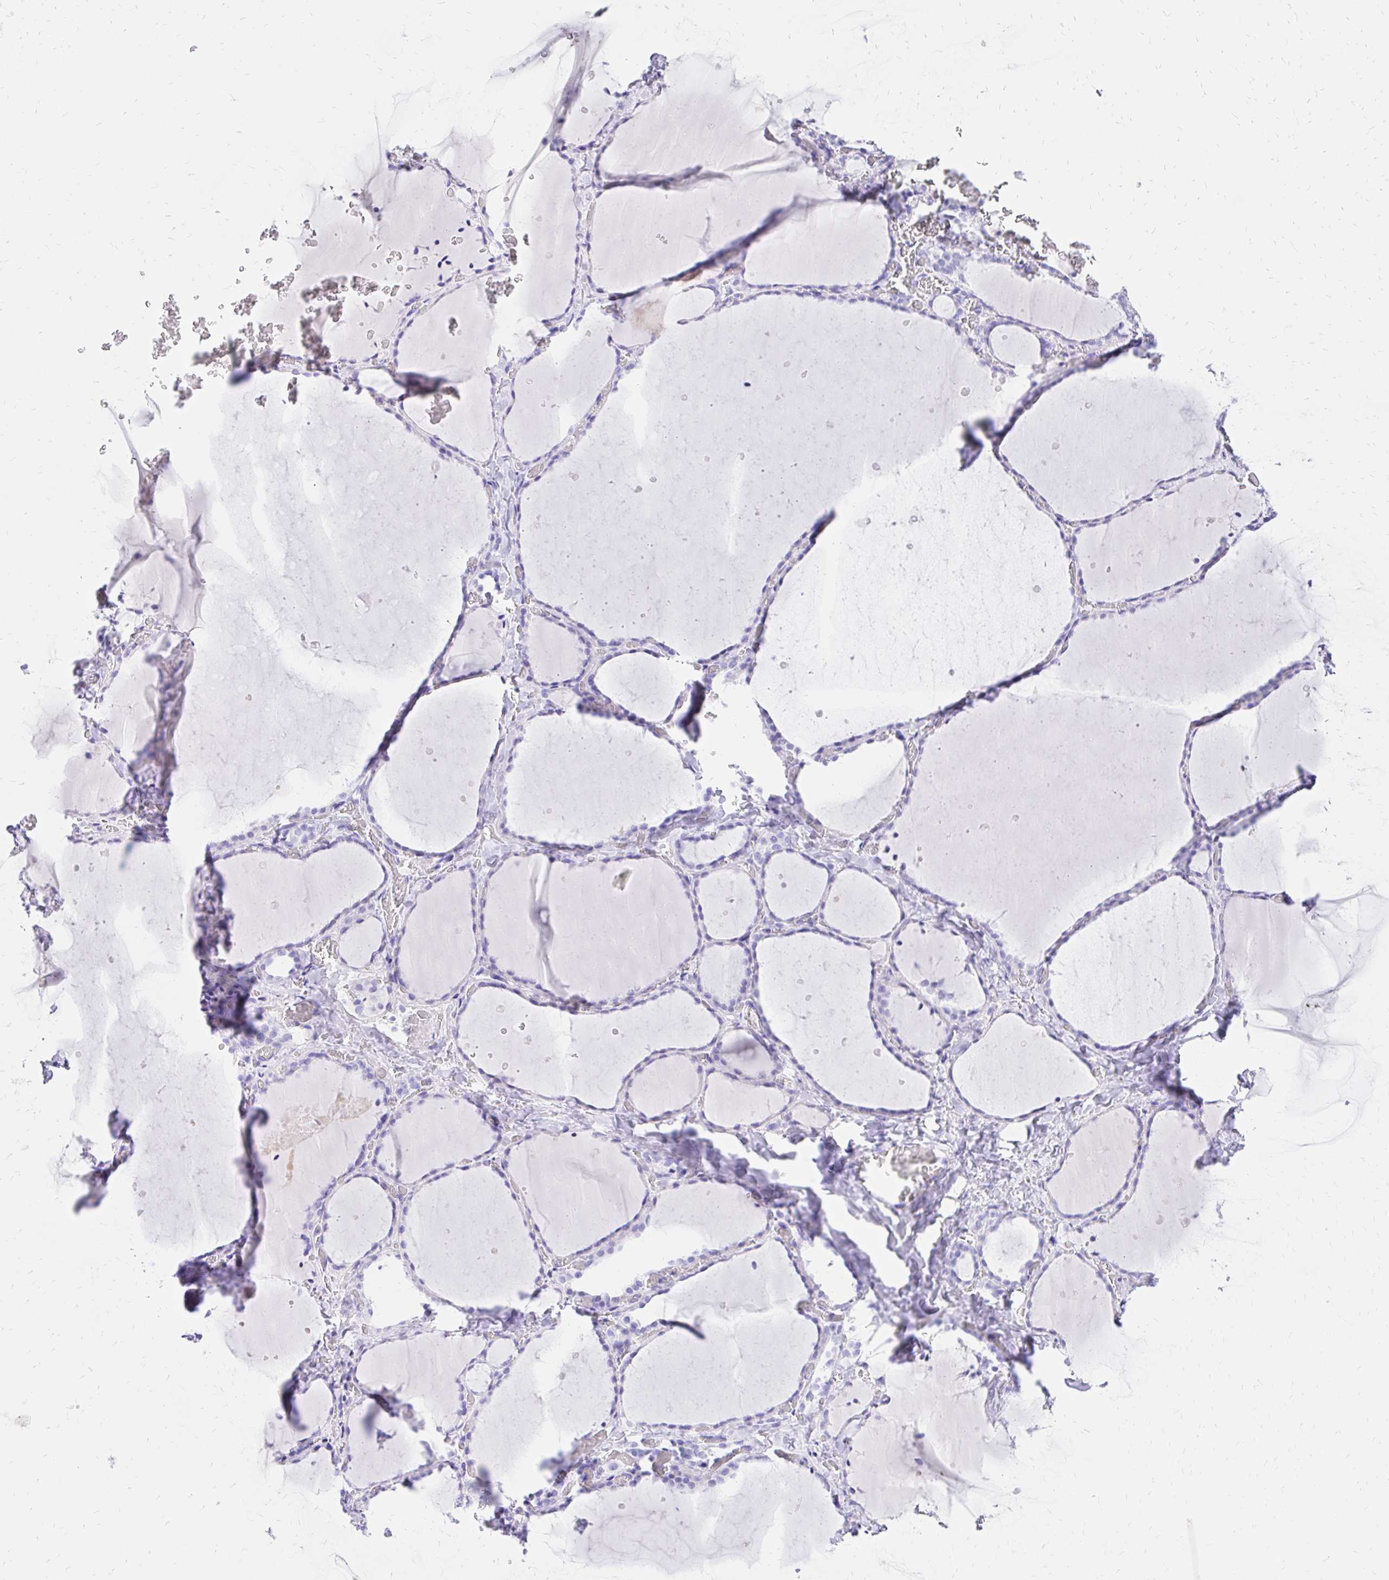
{"staining": {"intensity": "negative", "quantity": "none", "location": "none"}, "tissue": "thyroid gland", "cell_type": "Glandular cells", "image_type": "normal", "snomed": [{"axis": "morphology", "description": "Normal tissue, NOS"}, {"axis": "topography", "description": "Thyroid gland"}], "caption": "Histopathology image shows no significant protein positivity in glandular cells of benign thyroid gland. (DAB immunohistochemistry visualized using brightfield microscopy, high magnification).", "gene": "S100G", "patient": {"sex": "female", "age": 36}}